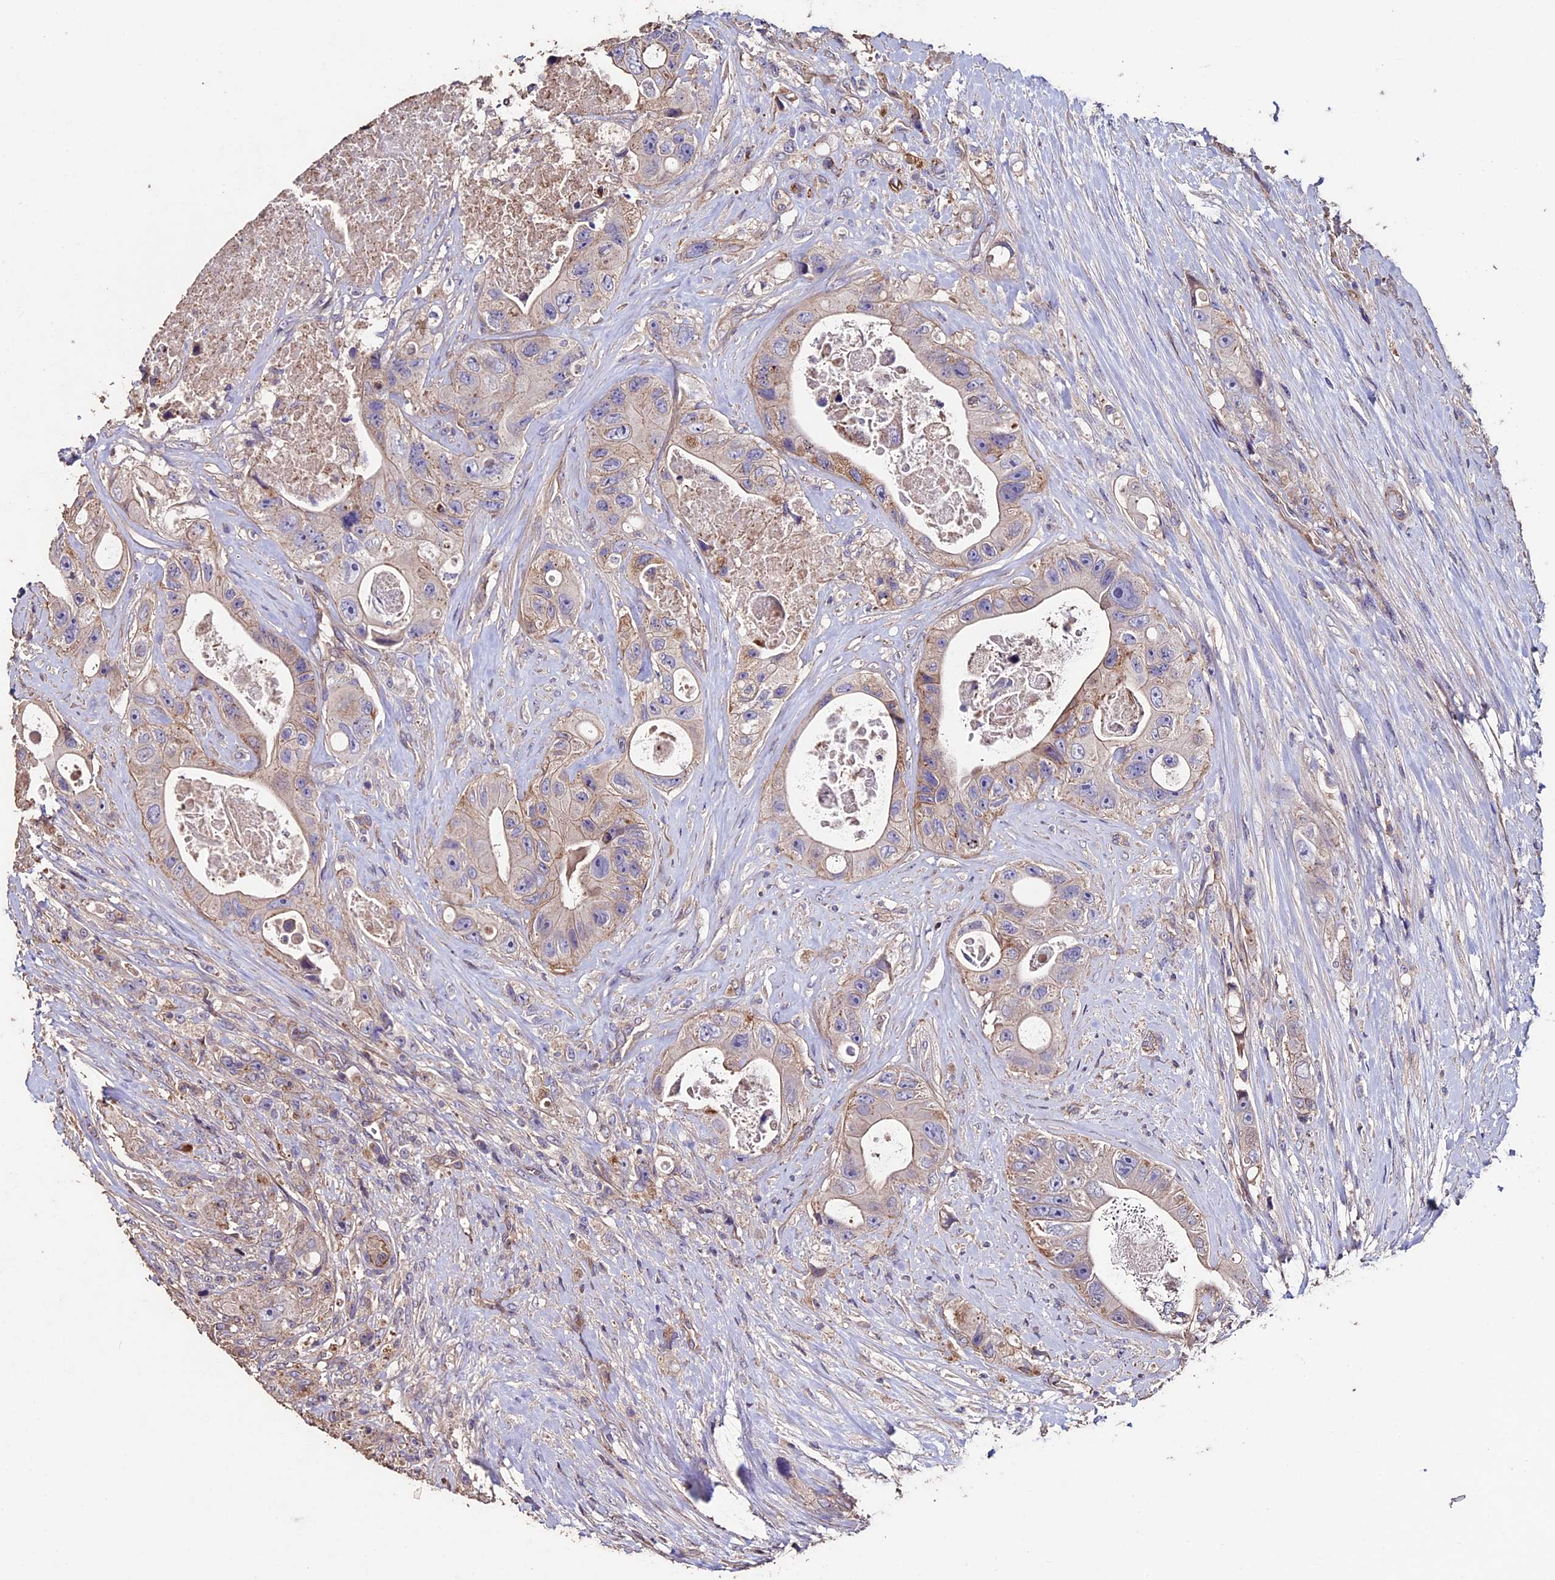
{"staining": {"intensity": "weak", "quantity": "<25%", "location": "cytoplasmic/membranous"}, "tissue": "colorectal cancer", "cell_type": "Tumor cells", "image_type": "cancer", "snomed": [{"axis": "morphology", "description": "Adenocarcinoma, NOS"}, {"axis": "topography", "description": "Colon"}], "caption": "There is no significant expression in tumor cells of colorectal cancer.", "gene": "USB1", "patient": {"sex": "female", "age": 46}}